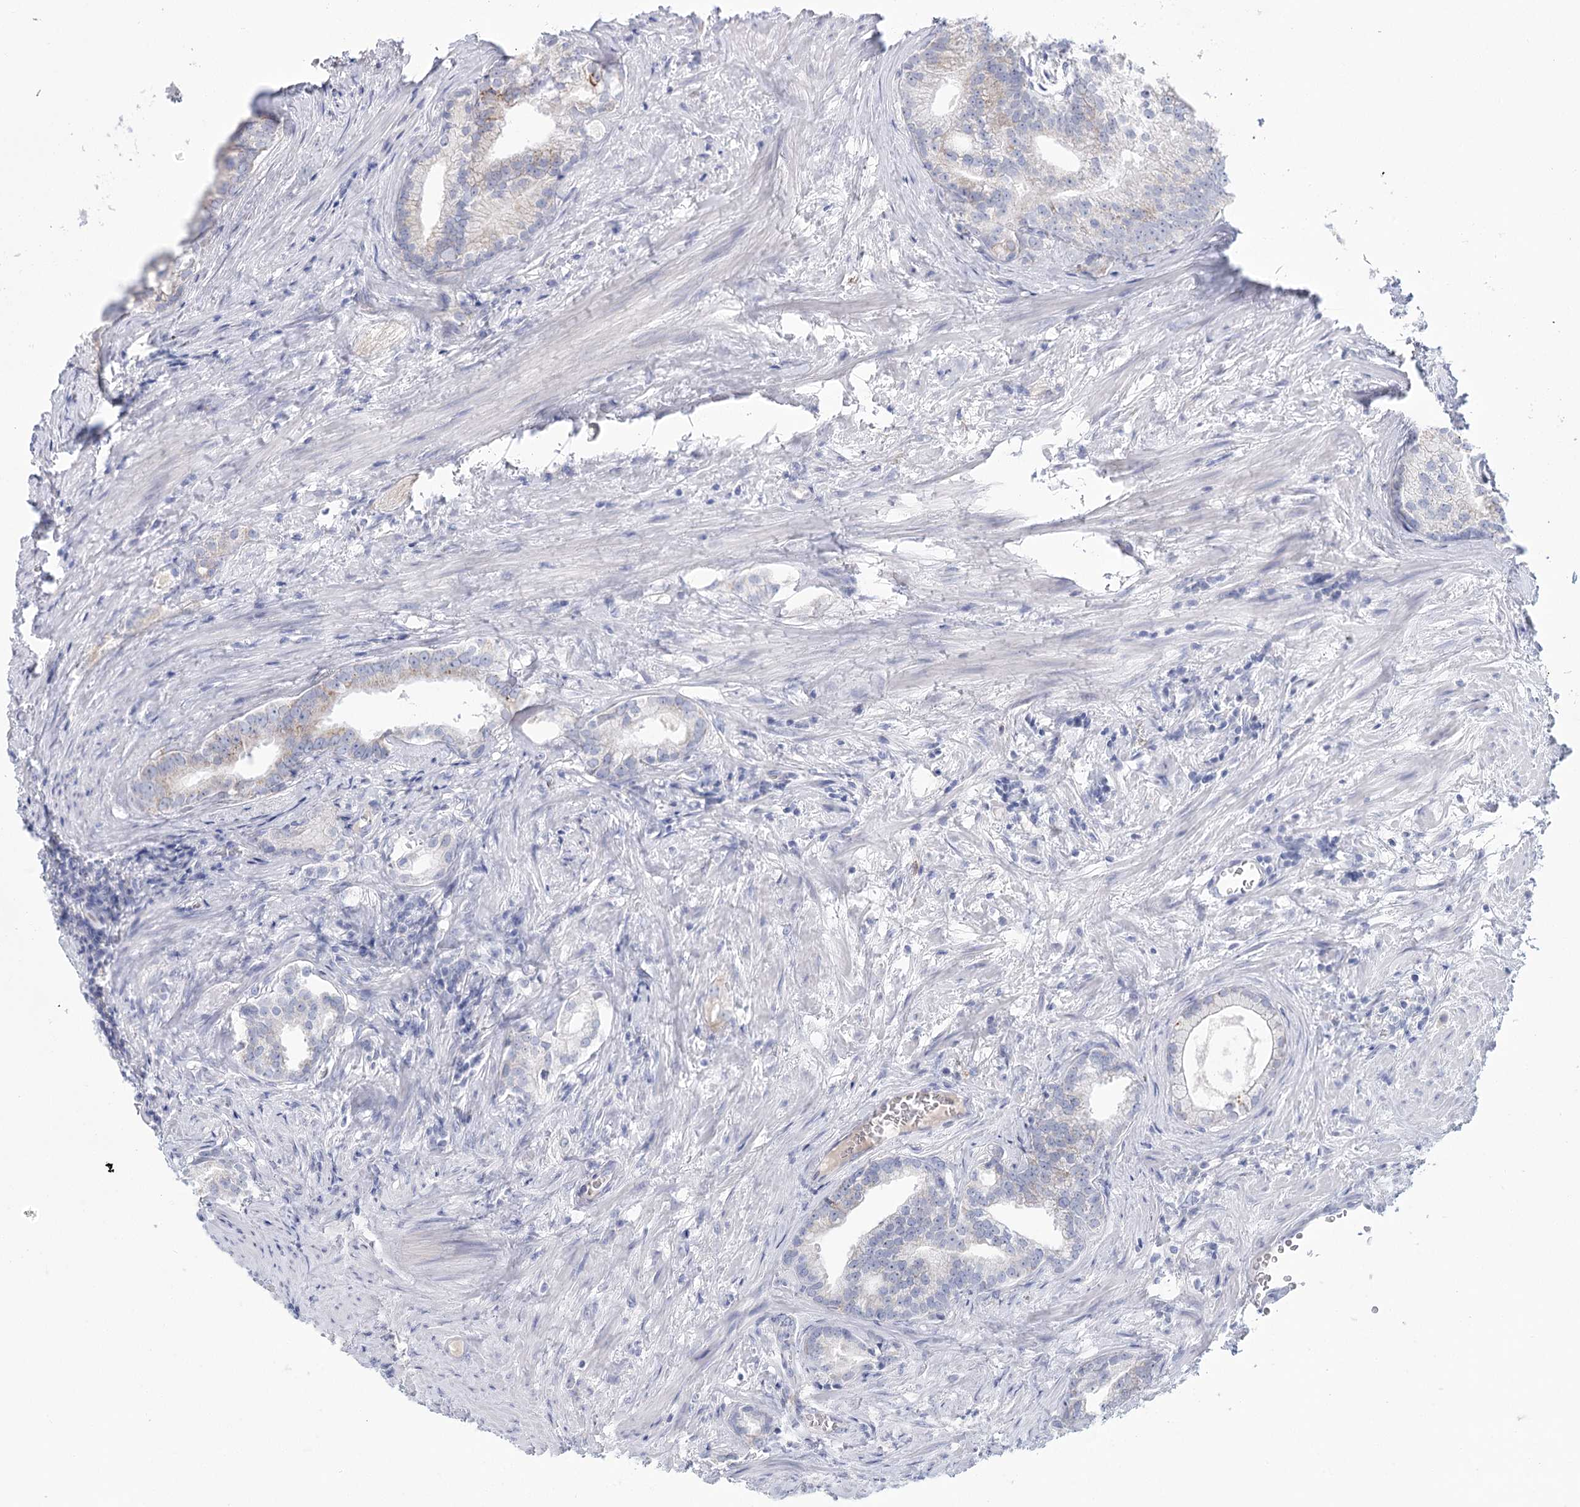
{"staining": {"intensity": "negative", "quantity": "none", "location": "none"}, "tissue": "prostate cancer", "cell_type": "Tumor cells", "image_type": "cancer", "snomed": [{"axis": "morphology", "description": "Adenocarcinoma, Low grade"}, {"axis": "topography", "description": "Prostate"}], "caption": "IHC micrograph of neoplastic tissue: prostate cancer stained with DAB (3,3'-diaminobenzidine) exhibits no significant protein positivity in tumor cells.", "gene": "ARHGAP44", "patient": {"sex": "male", "age": 71}}